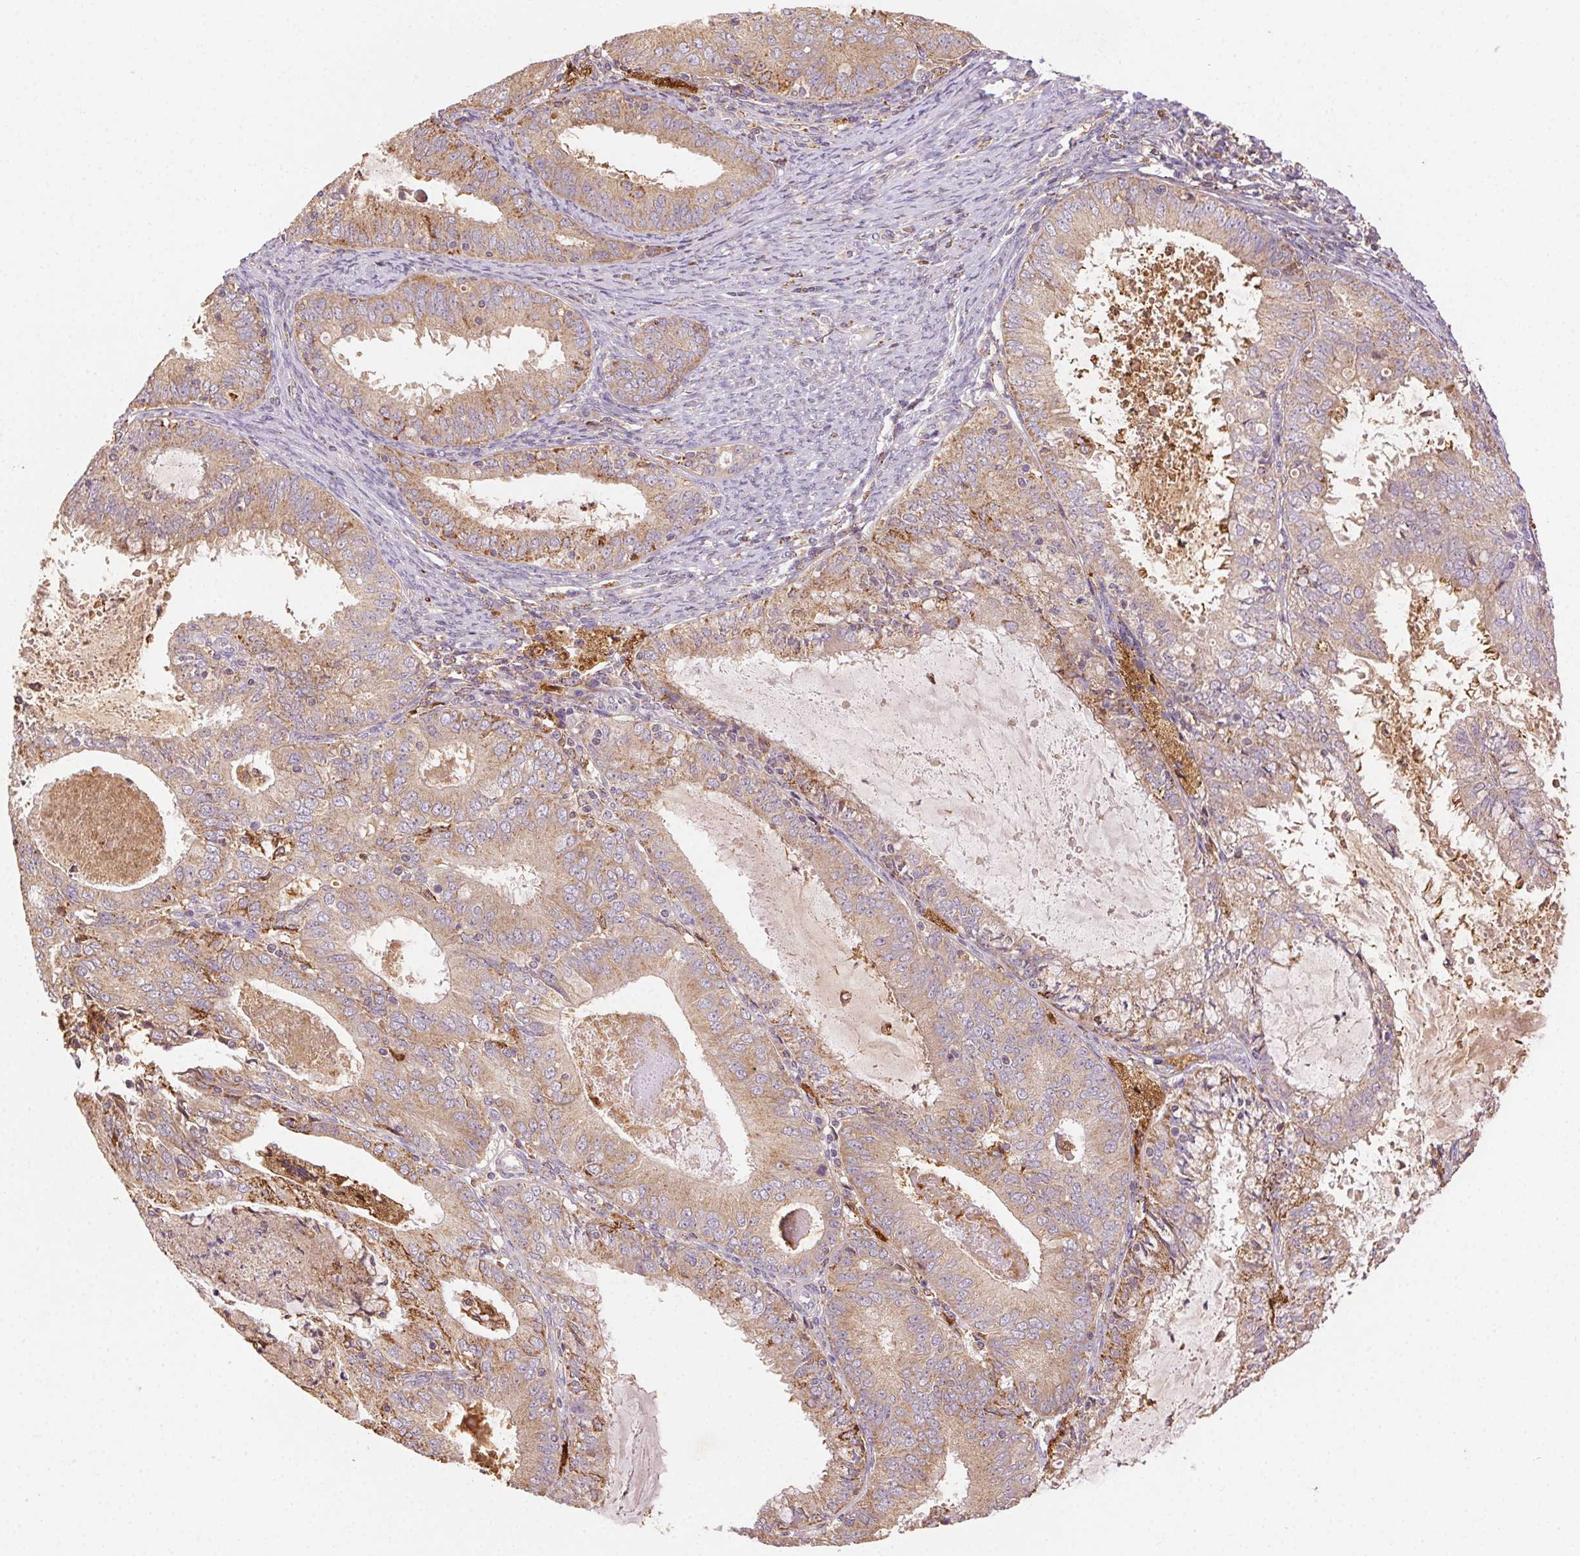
{"staining": {"intensity": "moderate", "quantity": ">75%", "location": "cytoplasmic/membranous"}, "tissue": "endometrial cancer", "cell_type": "Tumor cells", "image_type": "cancer", "snomed": [{"axis": "morphology", "description": "Adenocarcinoma, NOS"}, {"axis": "topography", "description": "Endometrium"}], "caption": "A photomicrograph of human endometrial cancer (adenocarcinoma) stained for a protein demonstrates moderate cytoplasmic/membranous brown staining in tumor cells.", "gene": "FNBP1L", "patient": {"sex": "female", "age": 57}}